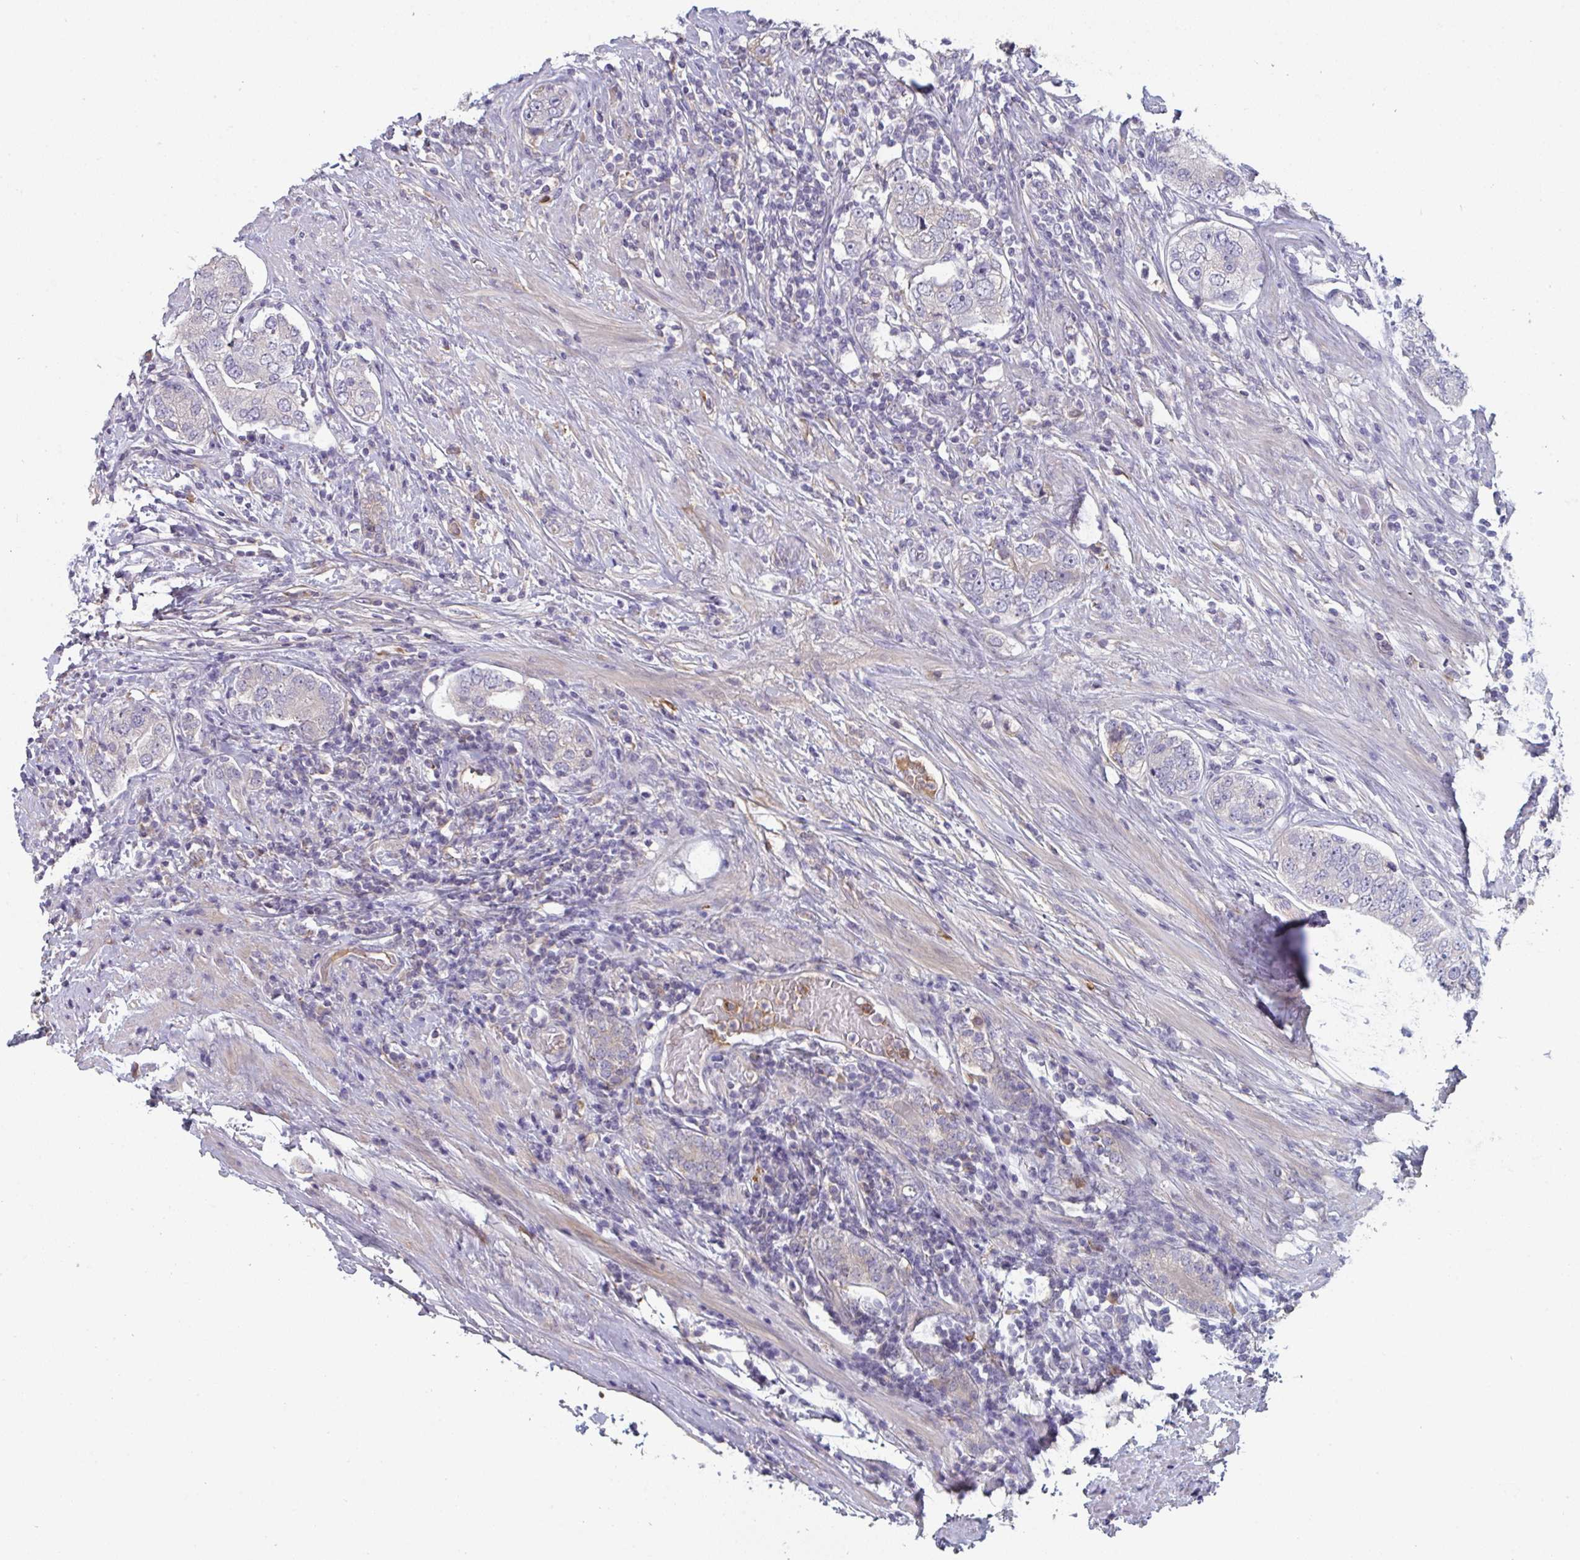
{"staining": {"intensity": "negative", "quantity": "none", "location": "none"}, "tissue": "prostate cancer", "cell_type": "Tumor cells", "image_type": "cancer", "snomed": [{"axis": "morphology", "description": "Adenocarcinoma, High grade"}, {"axis": "topography", "description": "Prostate"}], "caption": "Prostate high-grade adenocarcinoma was stained to show a protein in brown. There is no significant positivity in tumor cells. The staining is performed using DAB (3,3'-diaminobenzidine) brown chromogen with nuclei counter-stained in using hematoxylin.", "gene": "HGFAC", "patient": {"sex": "male", "age": 60}}